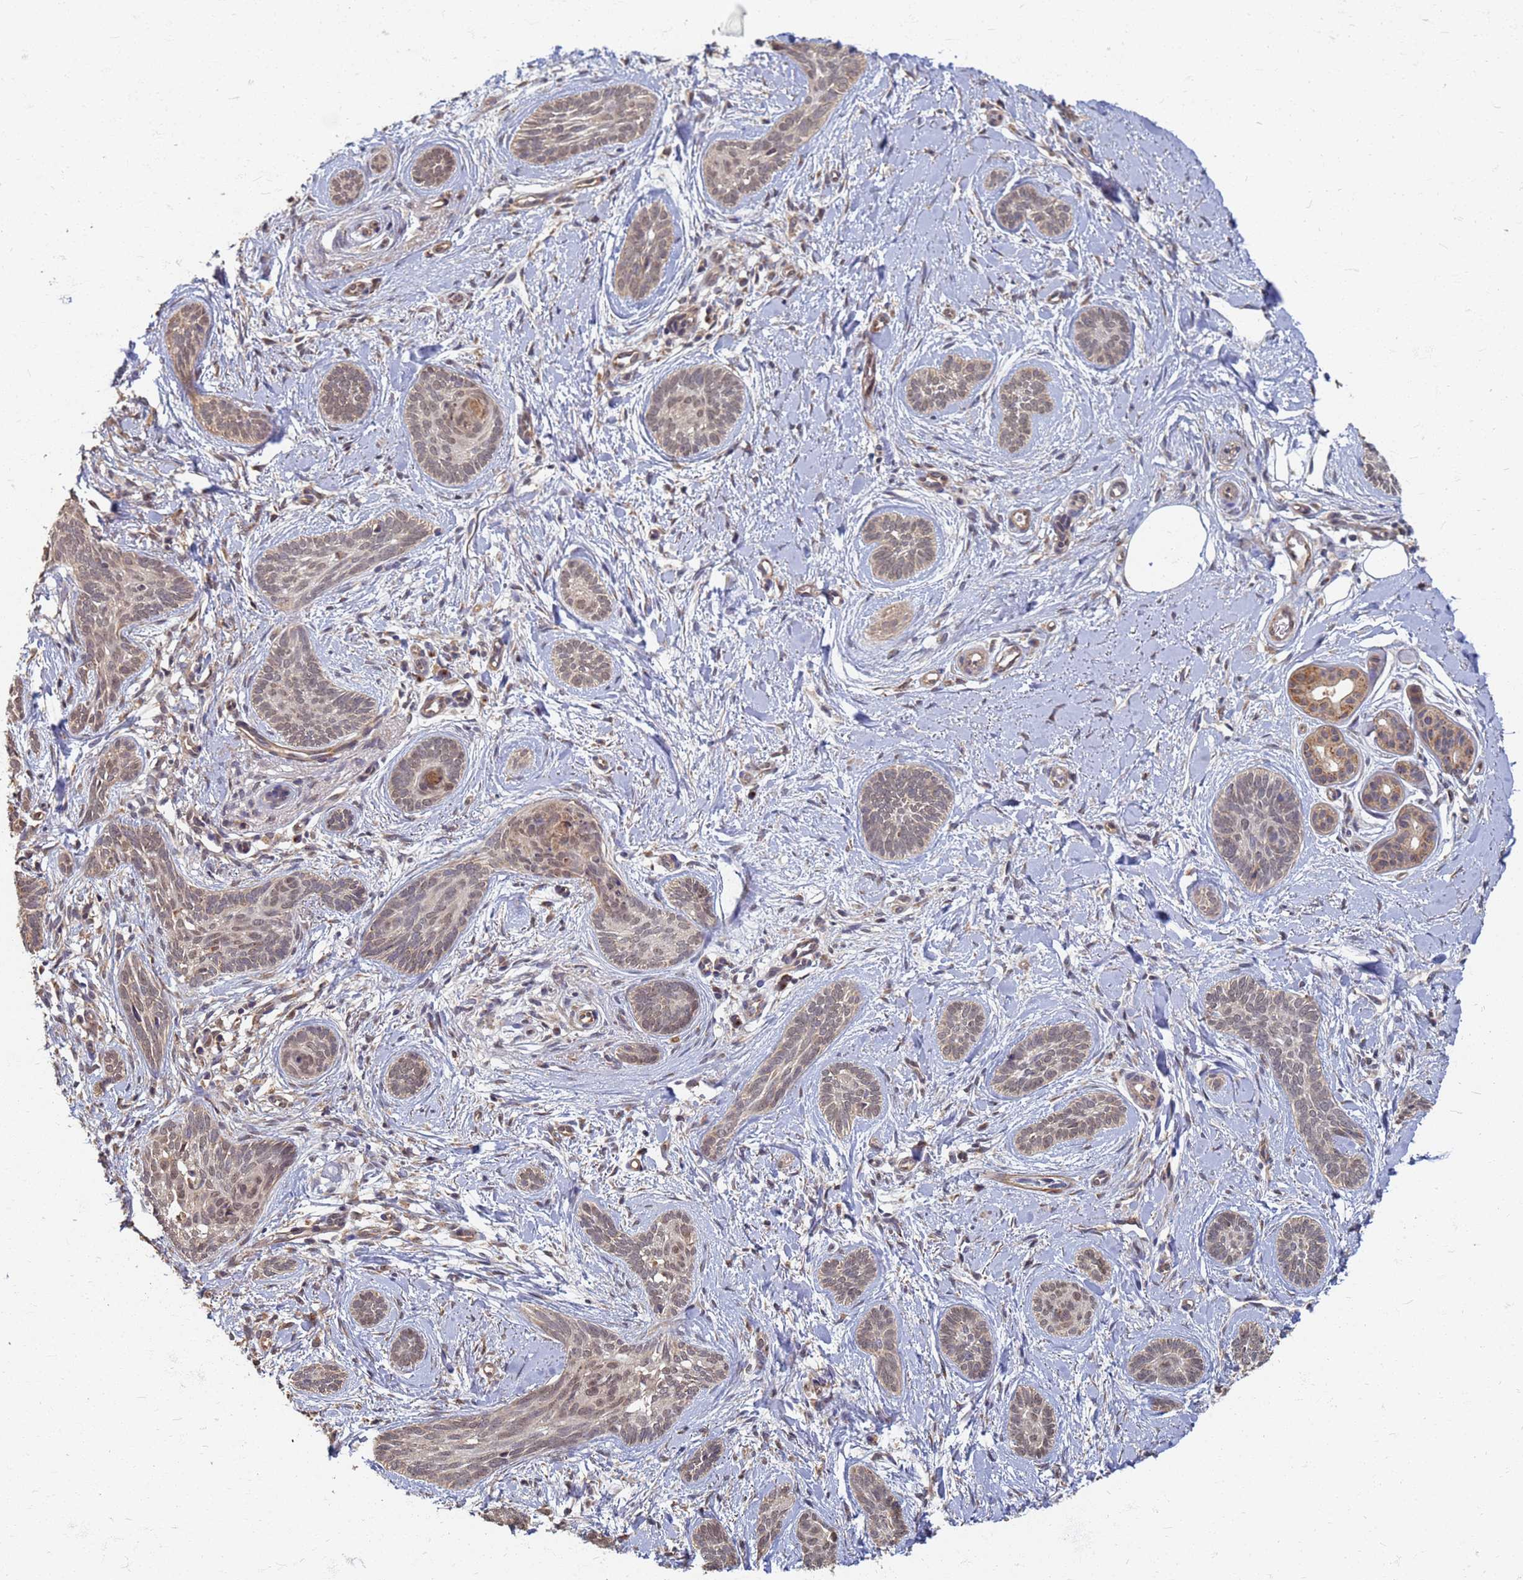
{"staining": {"intensity": "weak", "quantity": ">75%", "location": "nuclear"}, "tissue": "skin cancer", "cell_type": "Tumor cells", "image_type": "cancer", "snomed": [{"axis": "morphology", "description": "Basal cell carcinoma"}, {"axis": "topography", "description": "Skin"}], "caption": "This histopathology image reveals IHC staining of human basal cell carcinoma (skin), with low weak nuclear positivity in approximately >75% of tumor cells.", "gene": "ITGB4", "patient": {"sex": "female", "age": 81}}